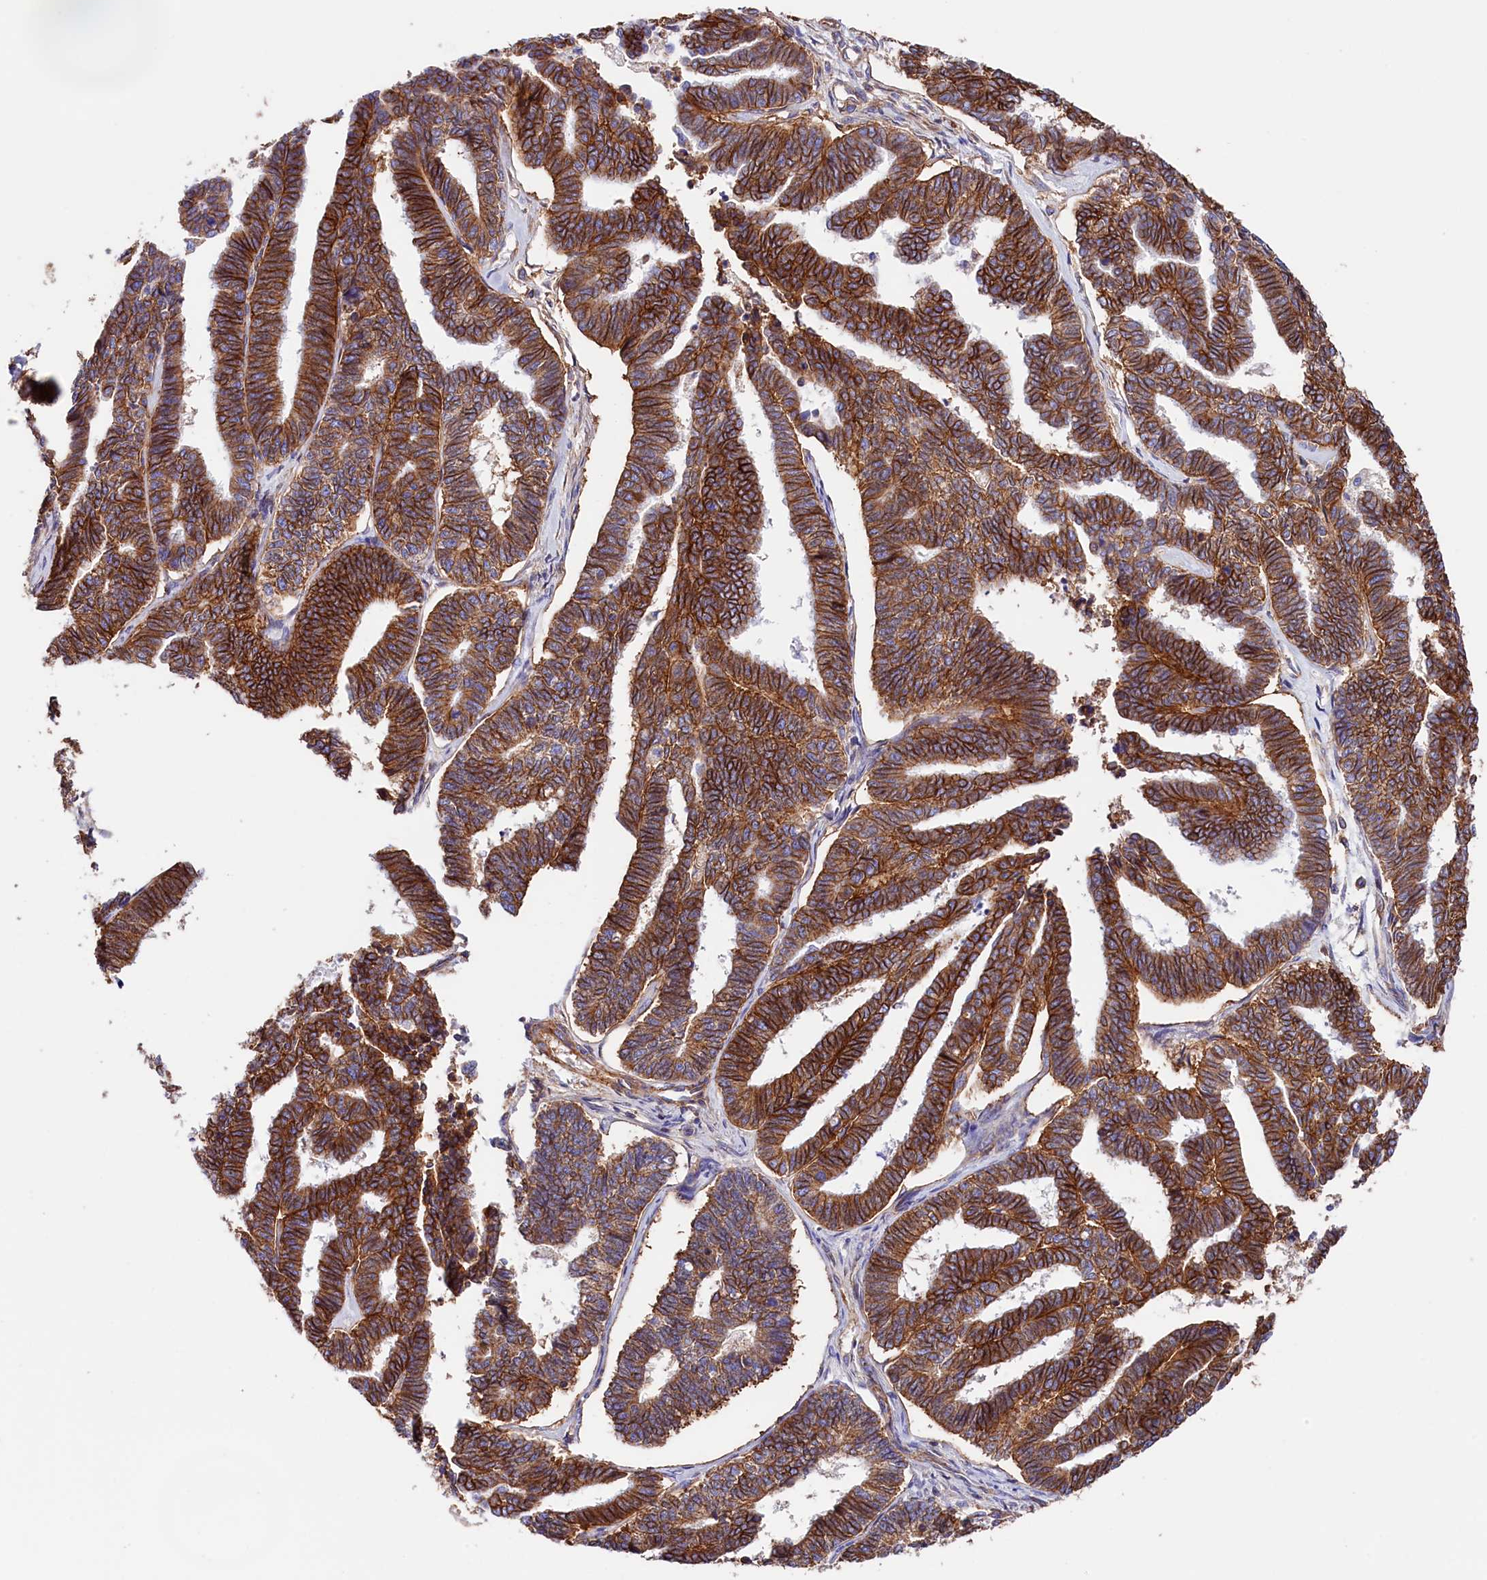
{"staining": {"intensity": "strong", "quantity": ">75%", "location": "cytoplasmic/membranous"}, "tissue": "endometrial cancer", "cell_type": "Tumor cells", "image_type": "cancer", "snomed": [{"axis": "morphology", "description": "Adenocarcinoma, NOS"}, {"axis": "topography", "description": "Endometrium"}], "caption": "Immunohistochemical staining of human endometrial cancer (adenocarcinoma) shows high levels of strong cytoplasmic/membranous expression in about >75% of tumor cells.", "gene": "ATP2B4", "patient": {"sex": "female", "age": 70}}